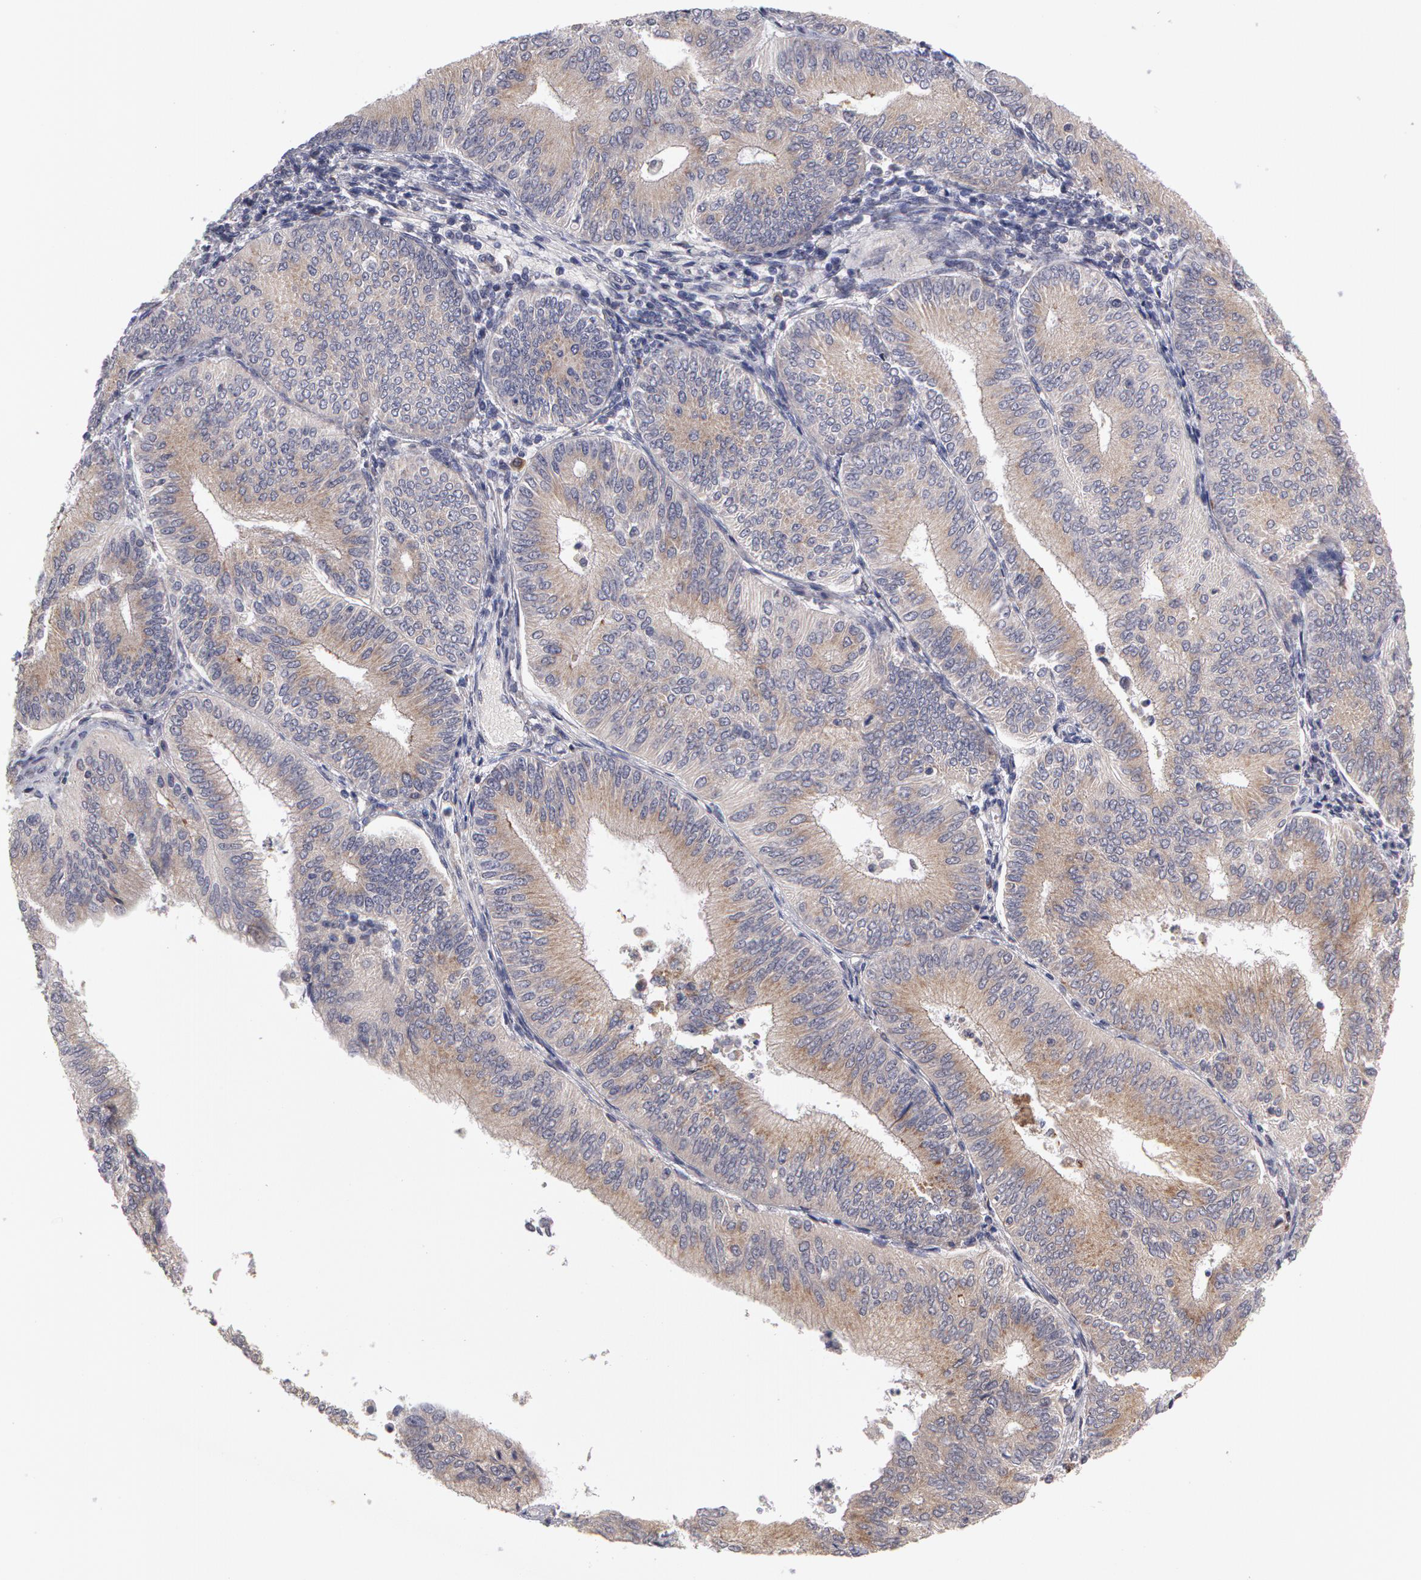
{"staining": {"intensity": "negative", "quantity": "none", "location": "none"}, "tissue": "endometrial cancer", "cell_type": "Tumor cells", "image_type": "cancer", "snomed": [{"axis": "morphology", "description": "Adenocarcinoma, NOS"}, {"axis": "topography", "description": "Endometrium"}], "caption": "DAB immunohistochemical staining of endometrial cancer demonstrates no significant staining in tumor cells.", "gene": "STX5", "patient": {"sex": "female", "age": 55}}